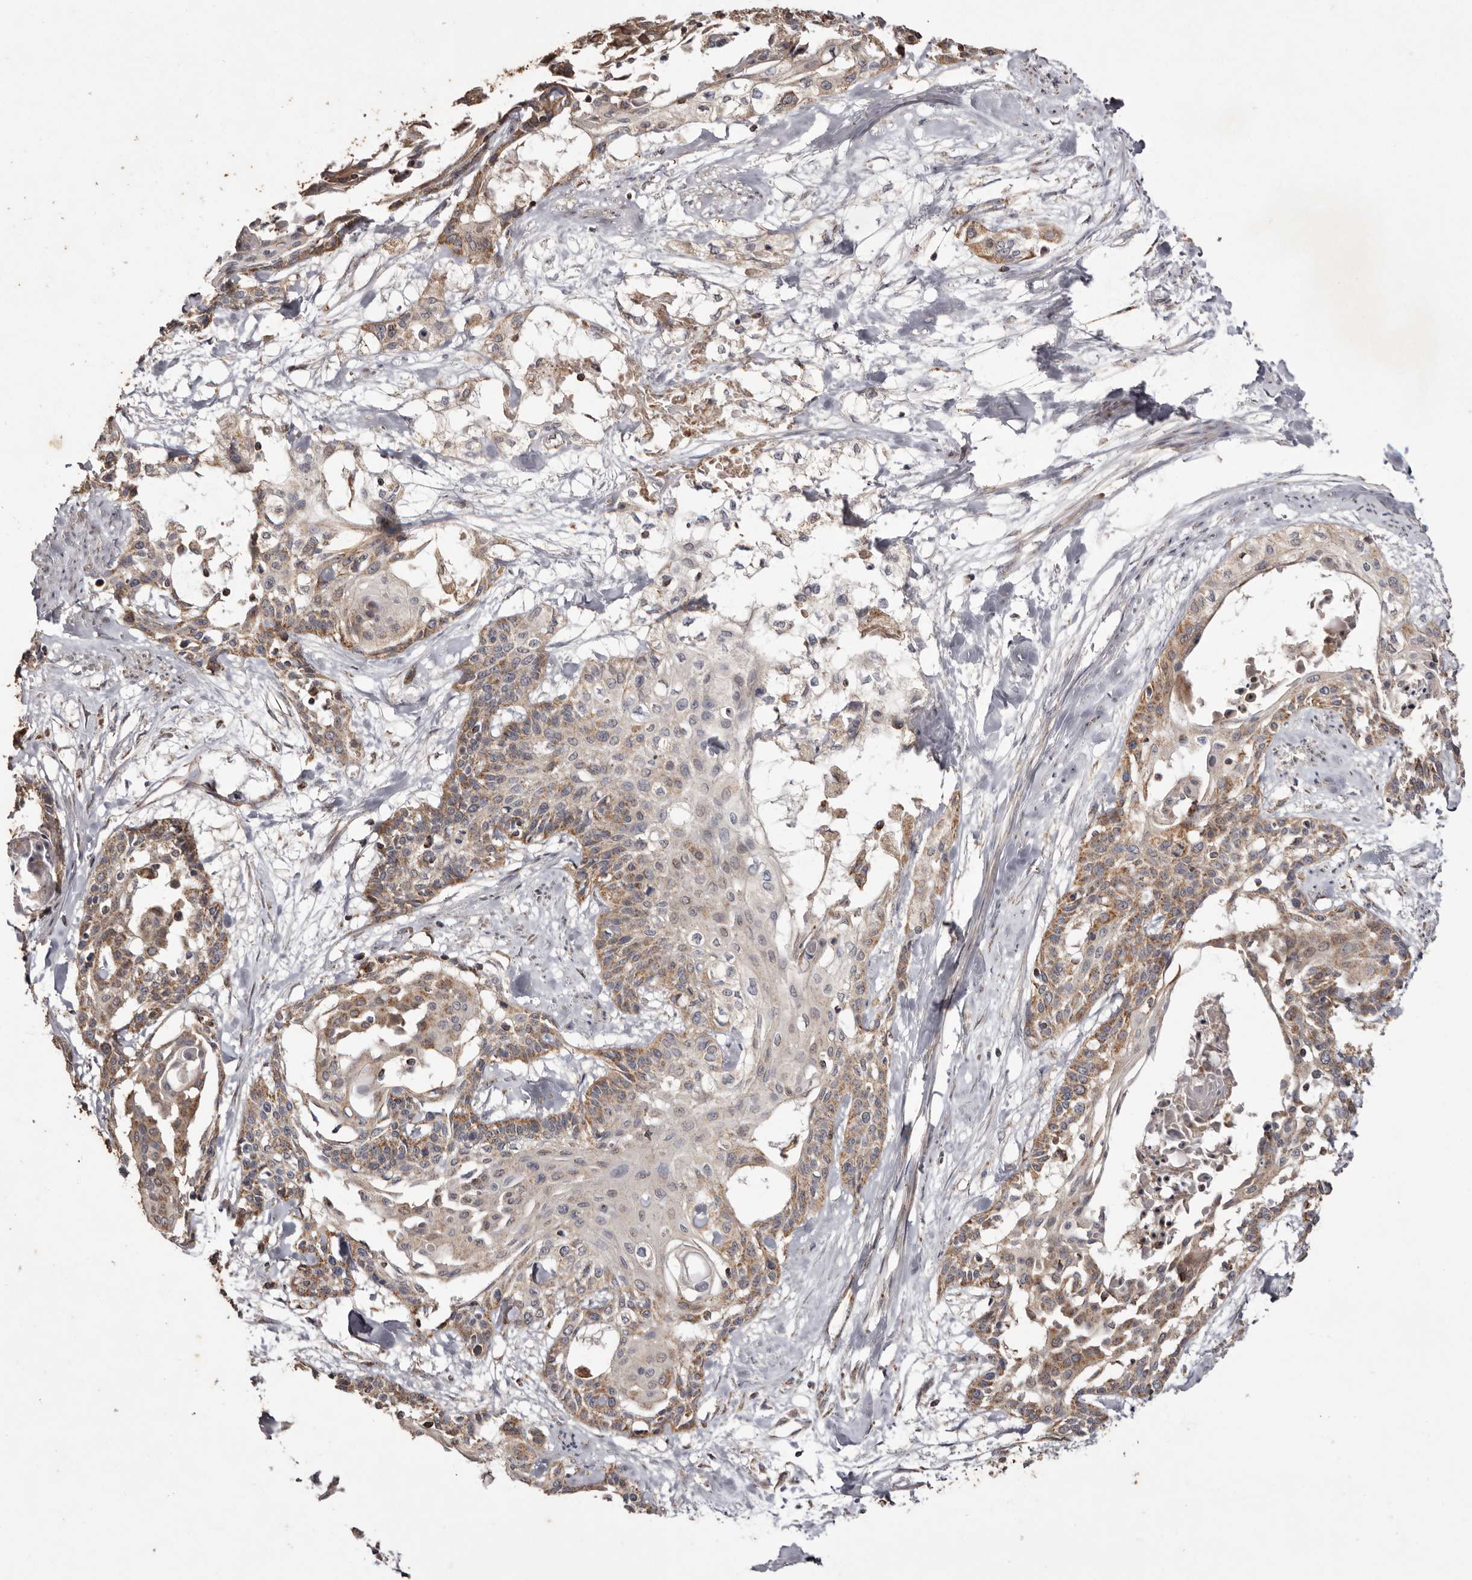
{"staining": {"intensity": "moderate", "quantity": ">75%", "location": "cytoplasmic/membranous"}, "tissue": "cervical cancer", "cell_type": "Tumor cells", "image_type": "cancer", "snomed": [{"axis": "morphology", "description": "Squamous cell carcinoma, NOS"}, {"axis": "topography", "description": "Cervix"}], "caption": "Cervical cancer stained for a protein demonstrates moderate cytoplasmic/membranous positivity in tumor cells.", "gene": "CPLANE2", "patient": {"sex": "female", "age": 57}}